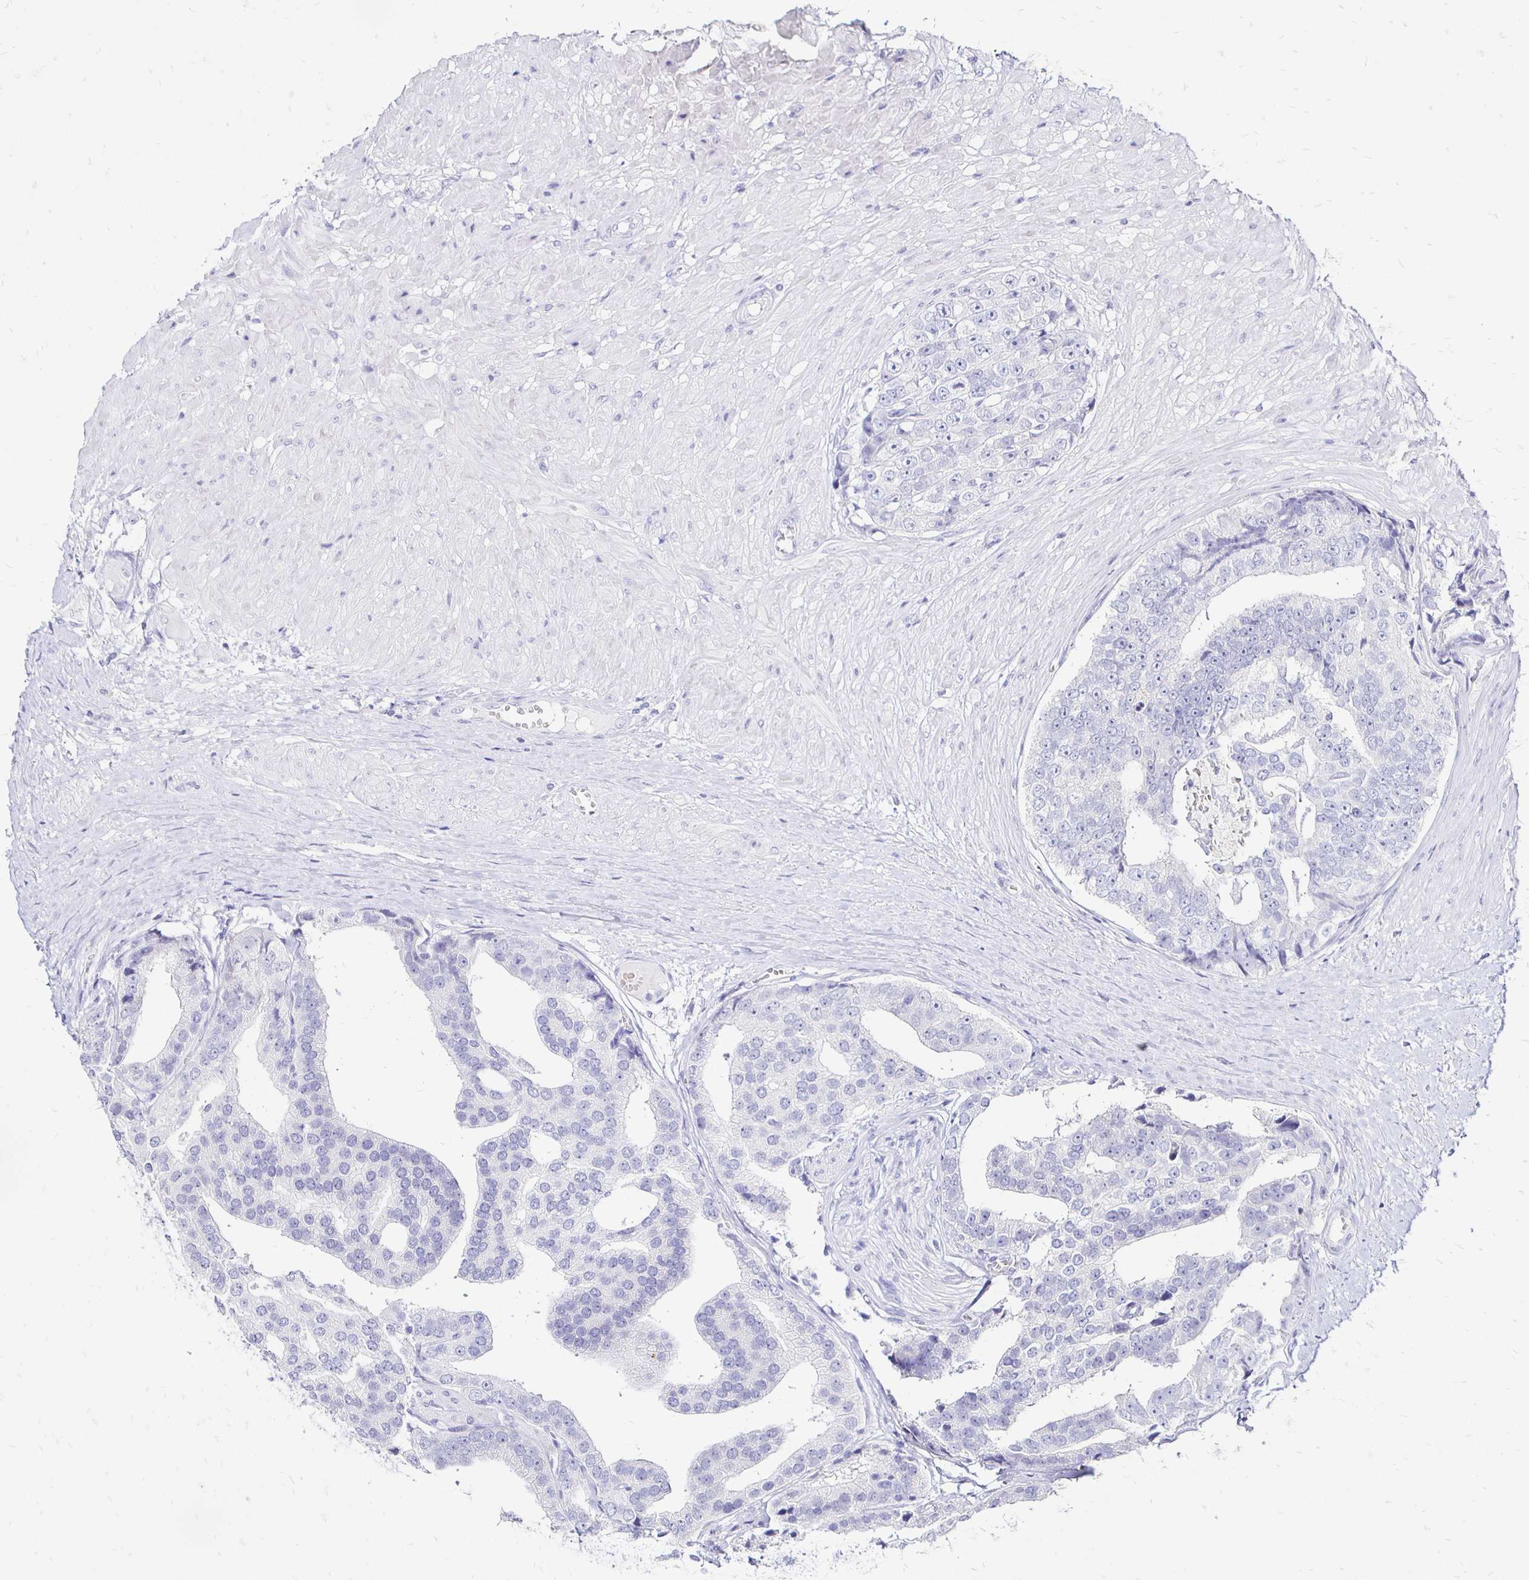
{"staining": {"intensity": "negative", "quantity": "none", "location": "none"}, "tissue": "prostate cancer", "cell_type": "Tumor cells", "image_type": "cancer", "snomed": [{"axis": "morphology", "description": "Adenocarcinoma, High grade"}, {"axis": "topography", "description": "Prostate"}], "caption": "This is an immunohistochemistry micrograph of human prostate cancer. There is no expression in tumor cells.", "gene": "IRGC", "patient": {"sex": "male", "age": 71}}